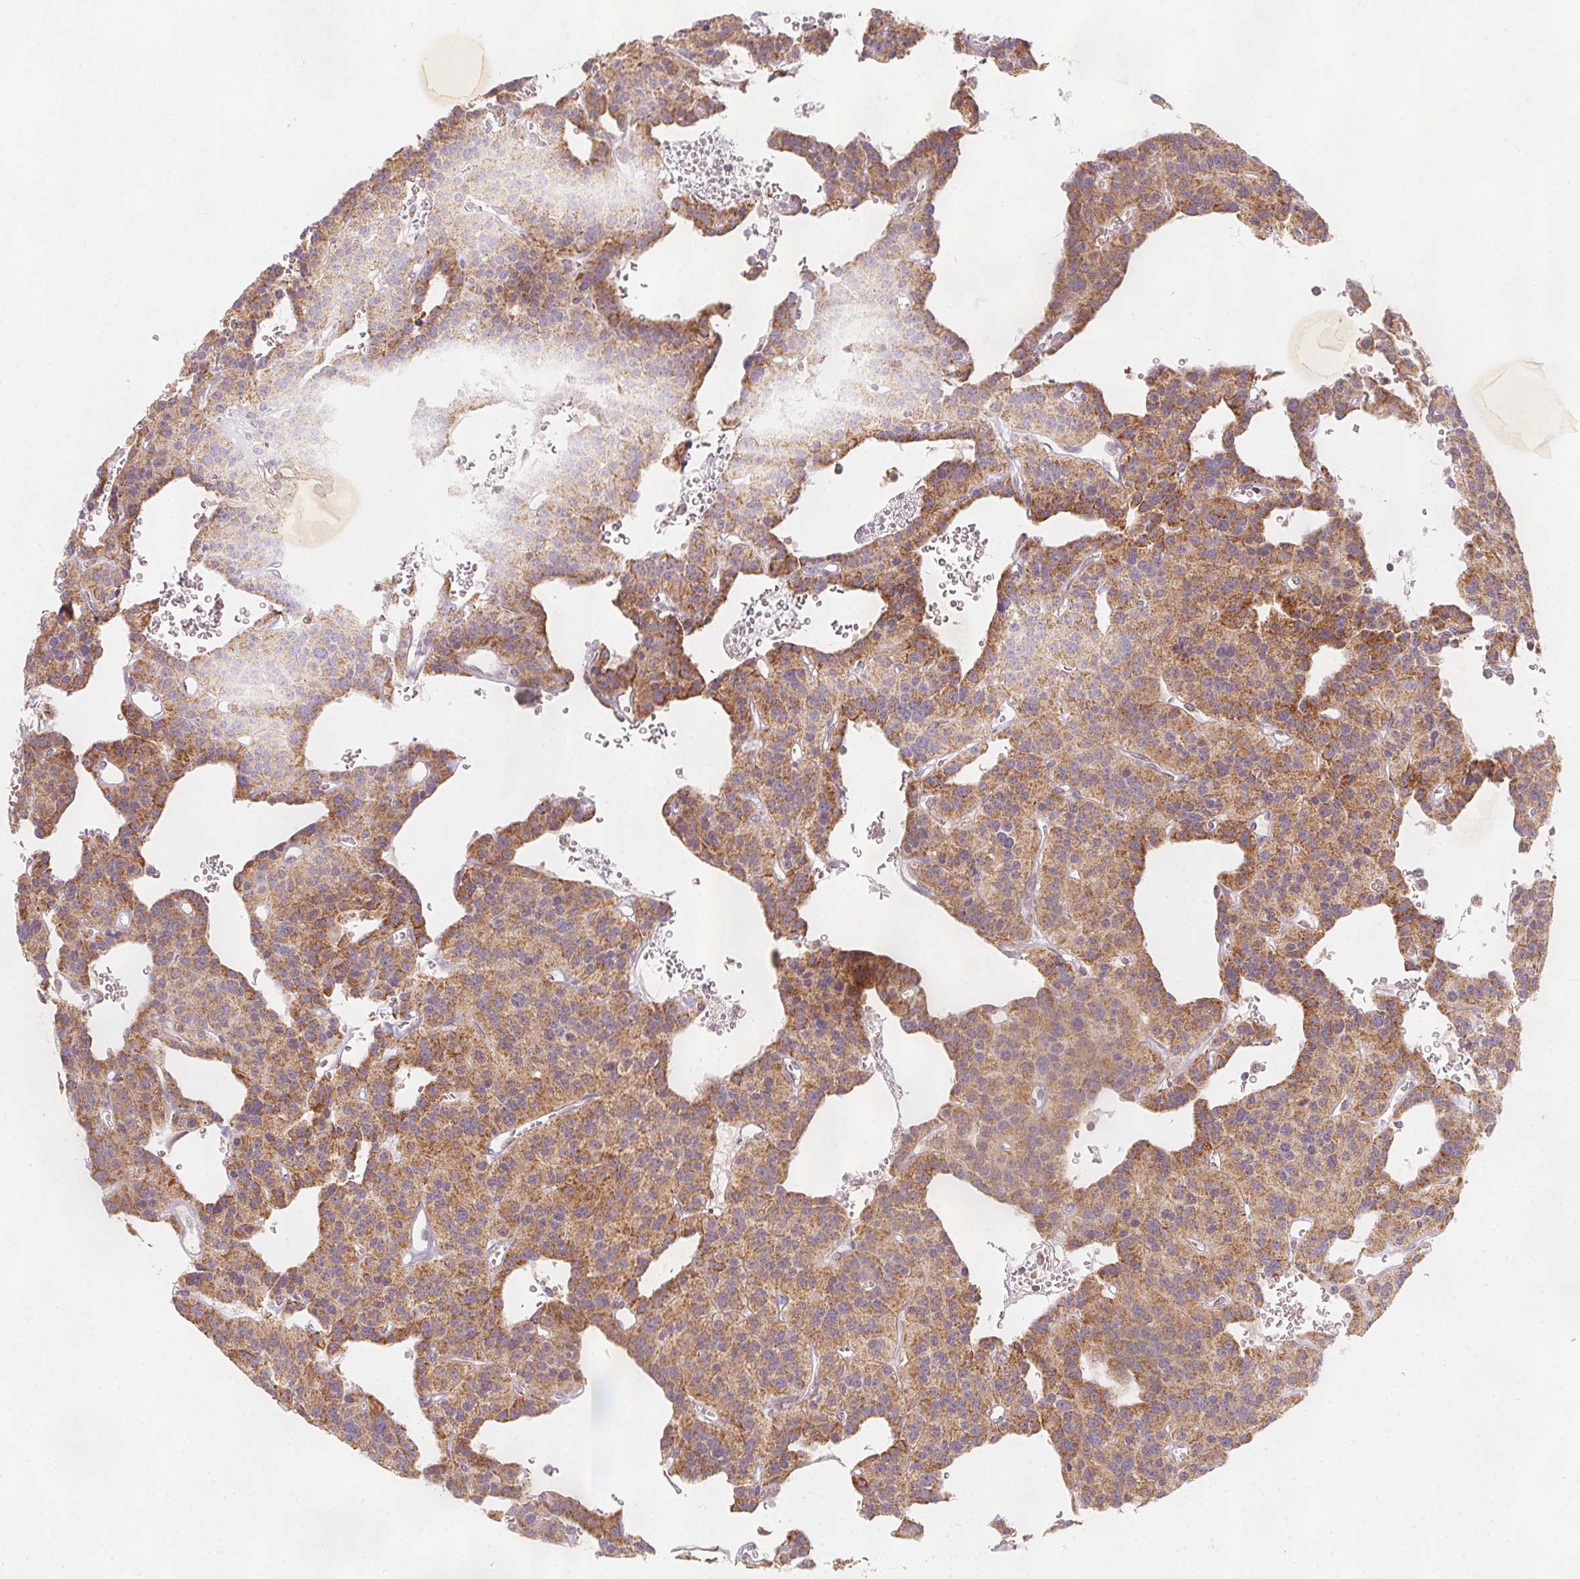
{"staining": {"intensity": "moderate", "quantity": ">75%", "location": "cytoplasmic/membranous"}, "tissue": "carcinoid", "cell_type": "Tumor cells", "image_type": "cancer", "snomed": [{"axis": "morphology", "description": "Carcinoid, malignant, NOS"}, {"axis": "topography", "description": "Lung"}], "caption": "The immunohistochemical stain labels moderate cytoplasmic/membranous positivity in tumor cells of carcinoid tissue.", "gene": "NDUFS6", "patient": {"sex": "female", "age": 71}}